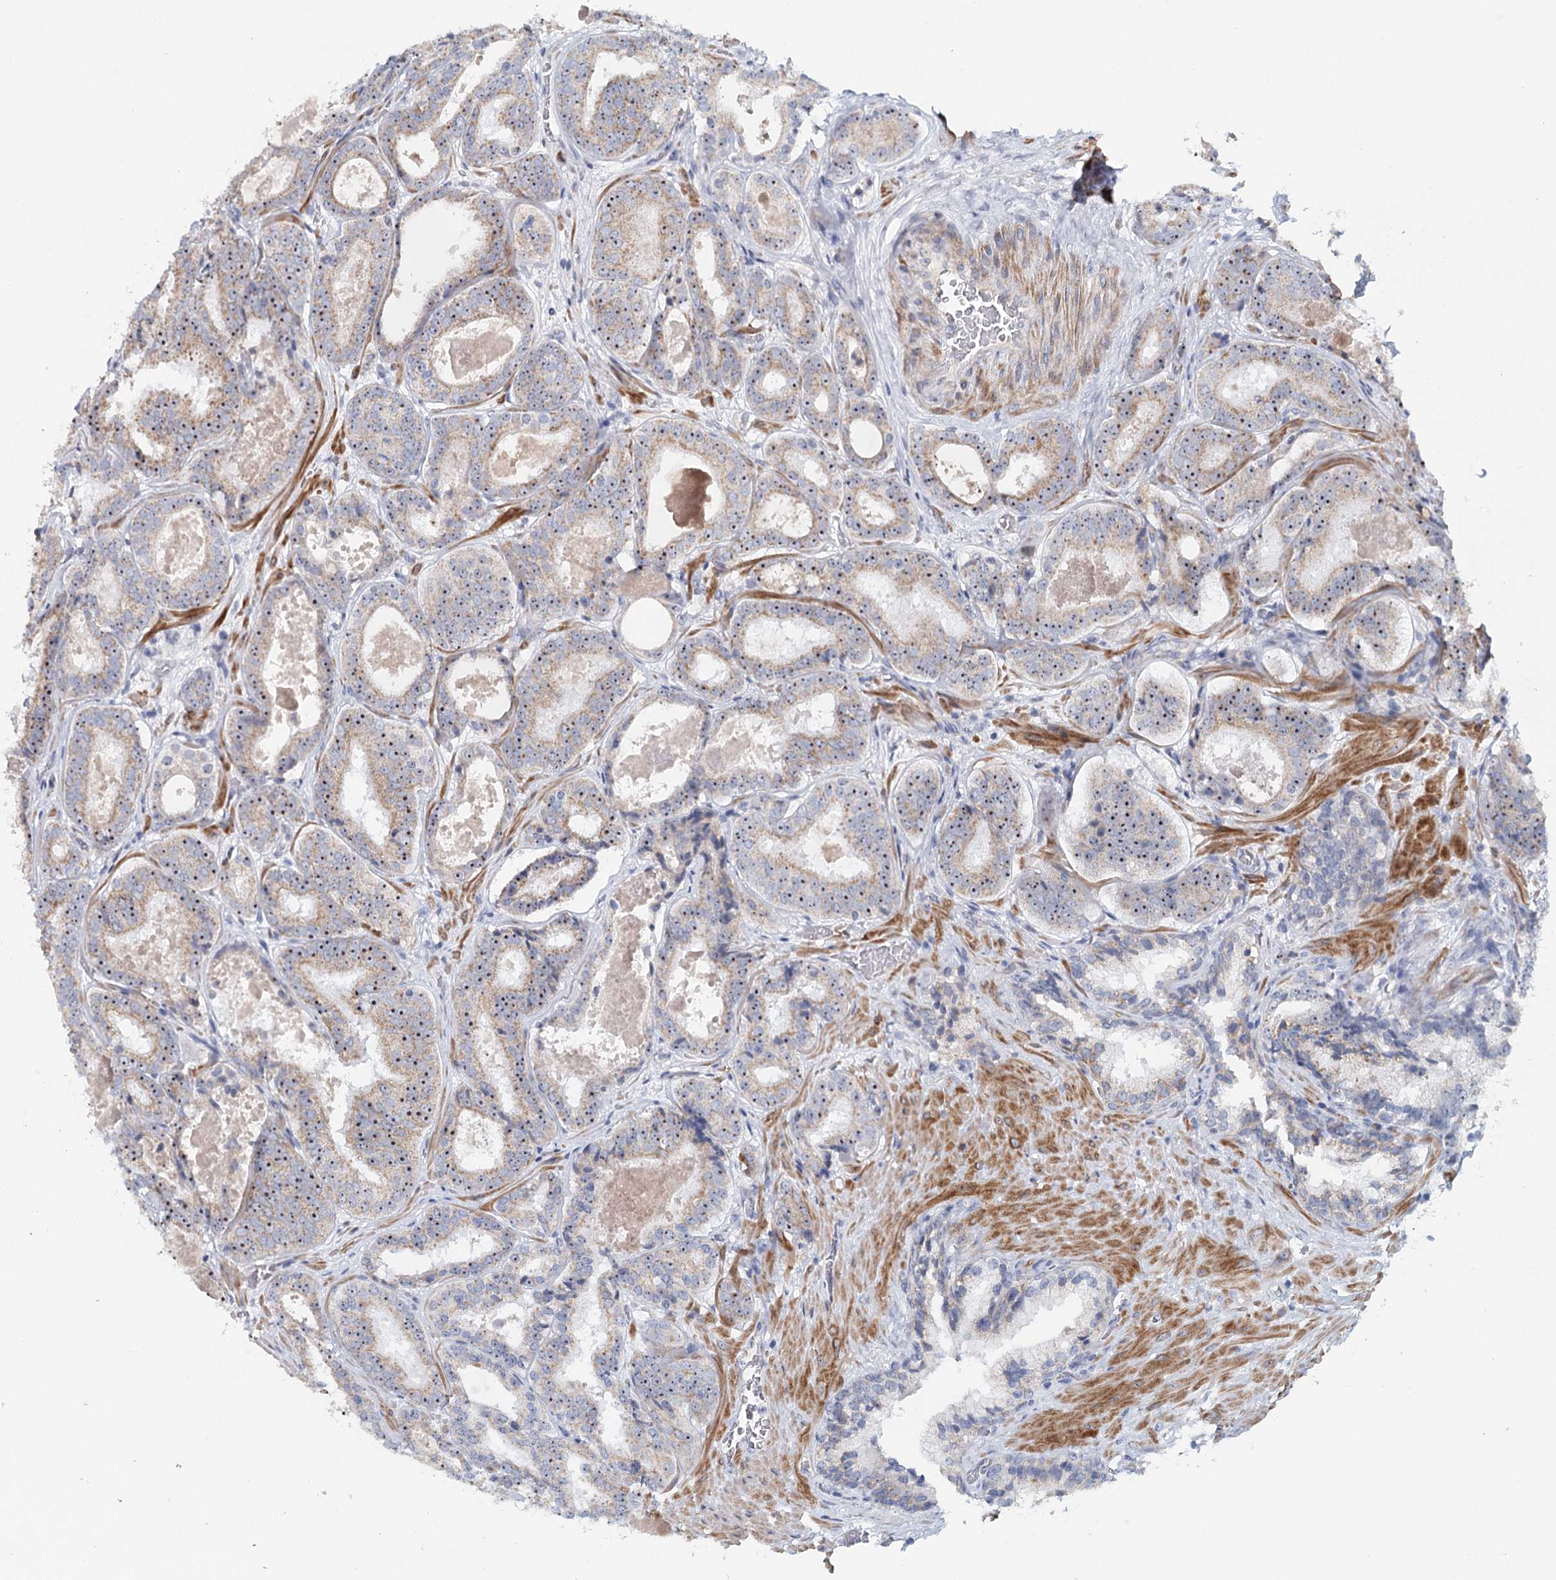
{"staining": {"intensity": "weak", "quantity": "25%-75%", "location": "cytoplasmic/membranous,nuclear"}, "tissue": "prostate cancer", "cell_type": "Tumor cells", "image_type": "cancer", "snomed": [{"axis": "morphology", "description": "Adenocarcinoma, High grade"}, {"axis": "topography", "description": "Prostate"}], "caption": "Prostate cancer stained with a protein marker shows weak staining in tumor cells.", "gene": "RBM43", "patient": {"sex": "male", "age": 57}}